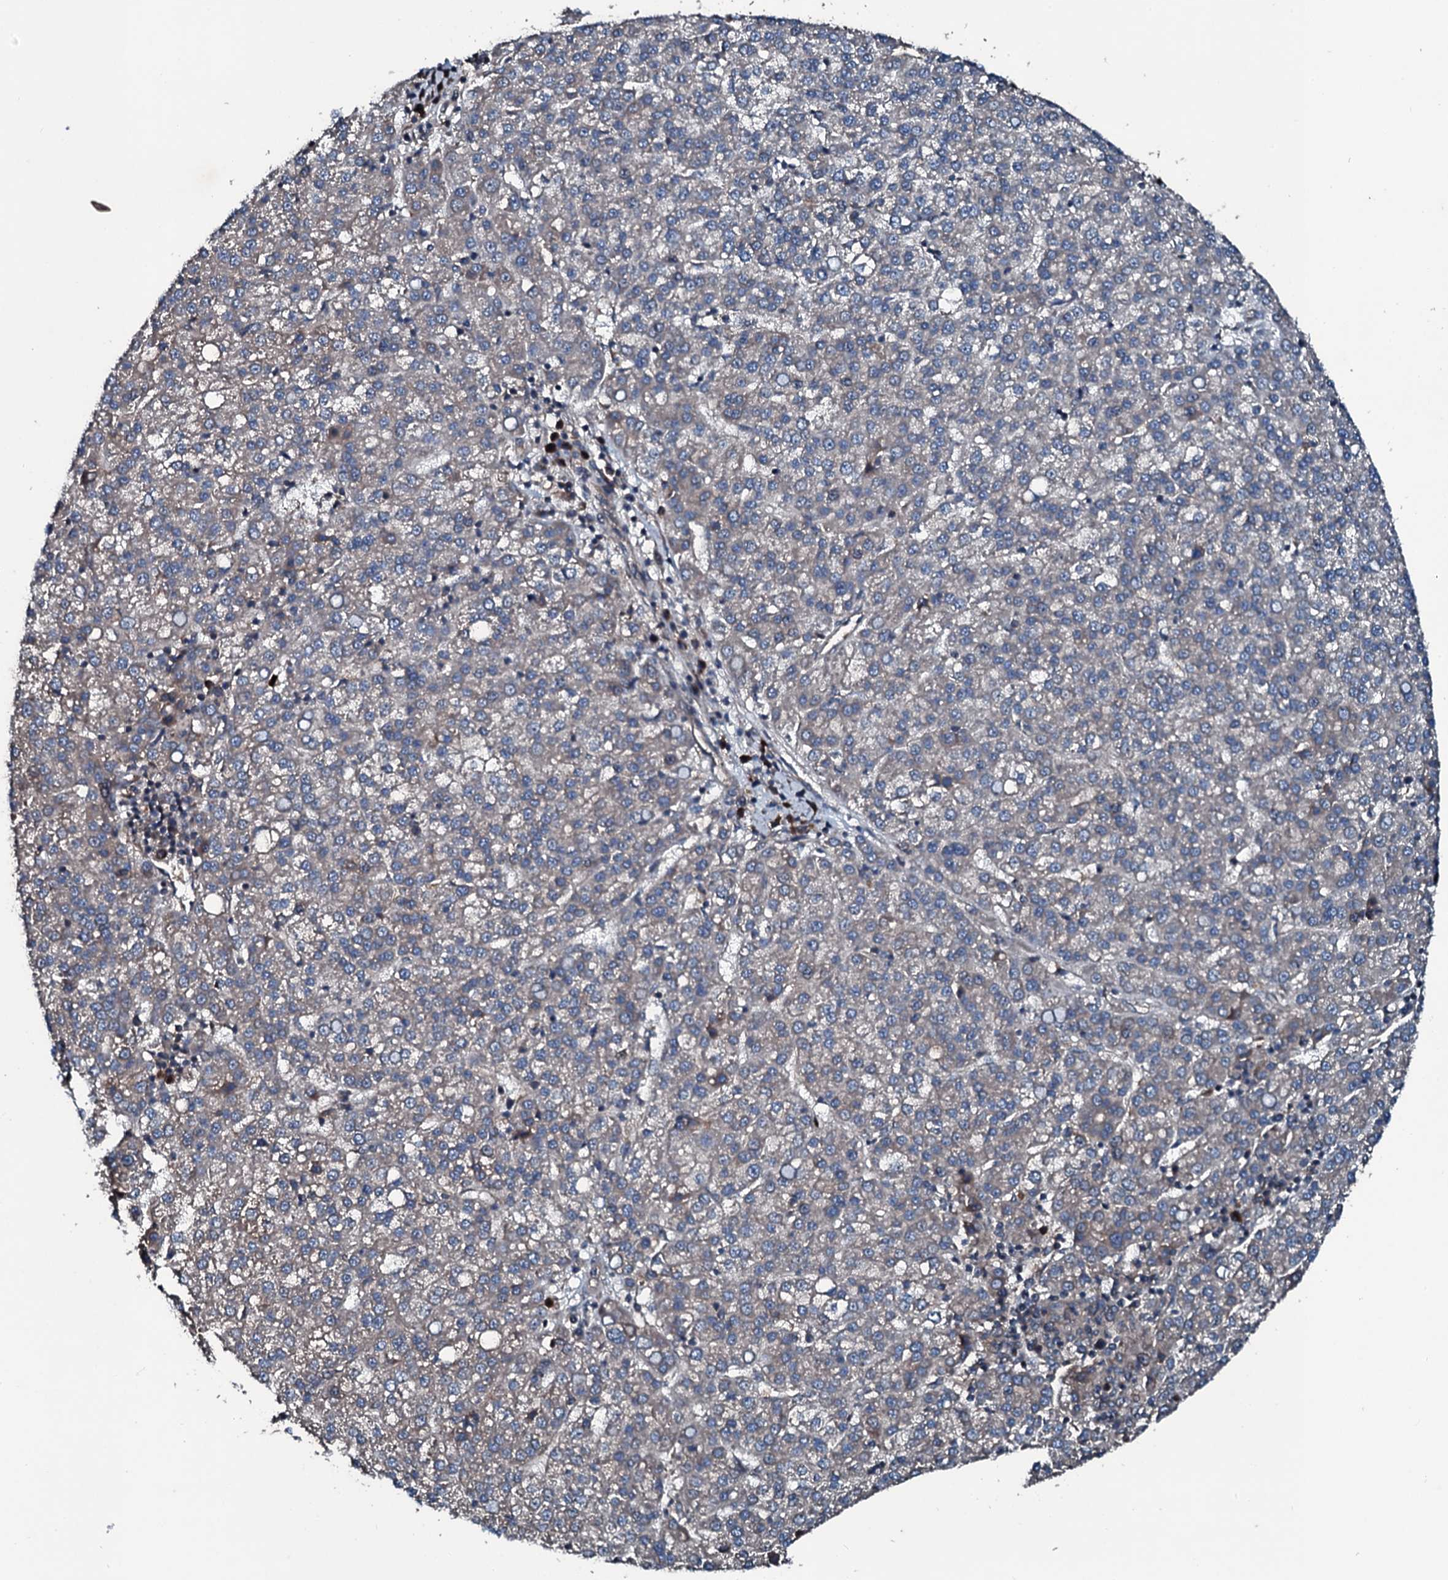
{"staining": {"intensity": "weak", "quantity": "<25%", "location": "cytoplasmic/membranous"}, "tissue": "liver cancer", "cell_type": "Tumor cells", "image_type": "cancer", "snomed": [{"axis": "morphology", "description": "Carcinoma, Hepatocellular, NOS"}, {"axis": "topography", "description": "Liver"}], "caption": "A high-resolution micrograph shows immunohistochemistry (IHC) staining of liver cancer (hepatocellular carcinoma), which exhibits no significant staining in tumor cells.", "gene": "AARS1", "patient": {"sex": "female", "age": 58}}